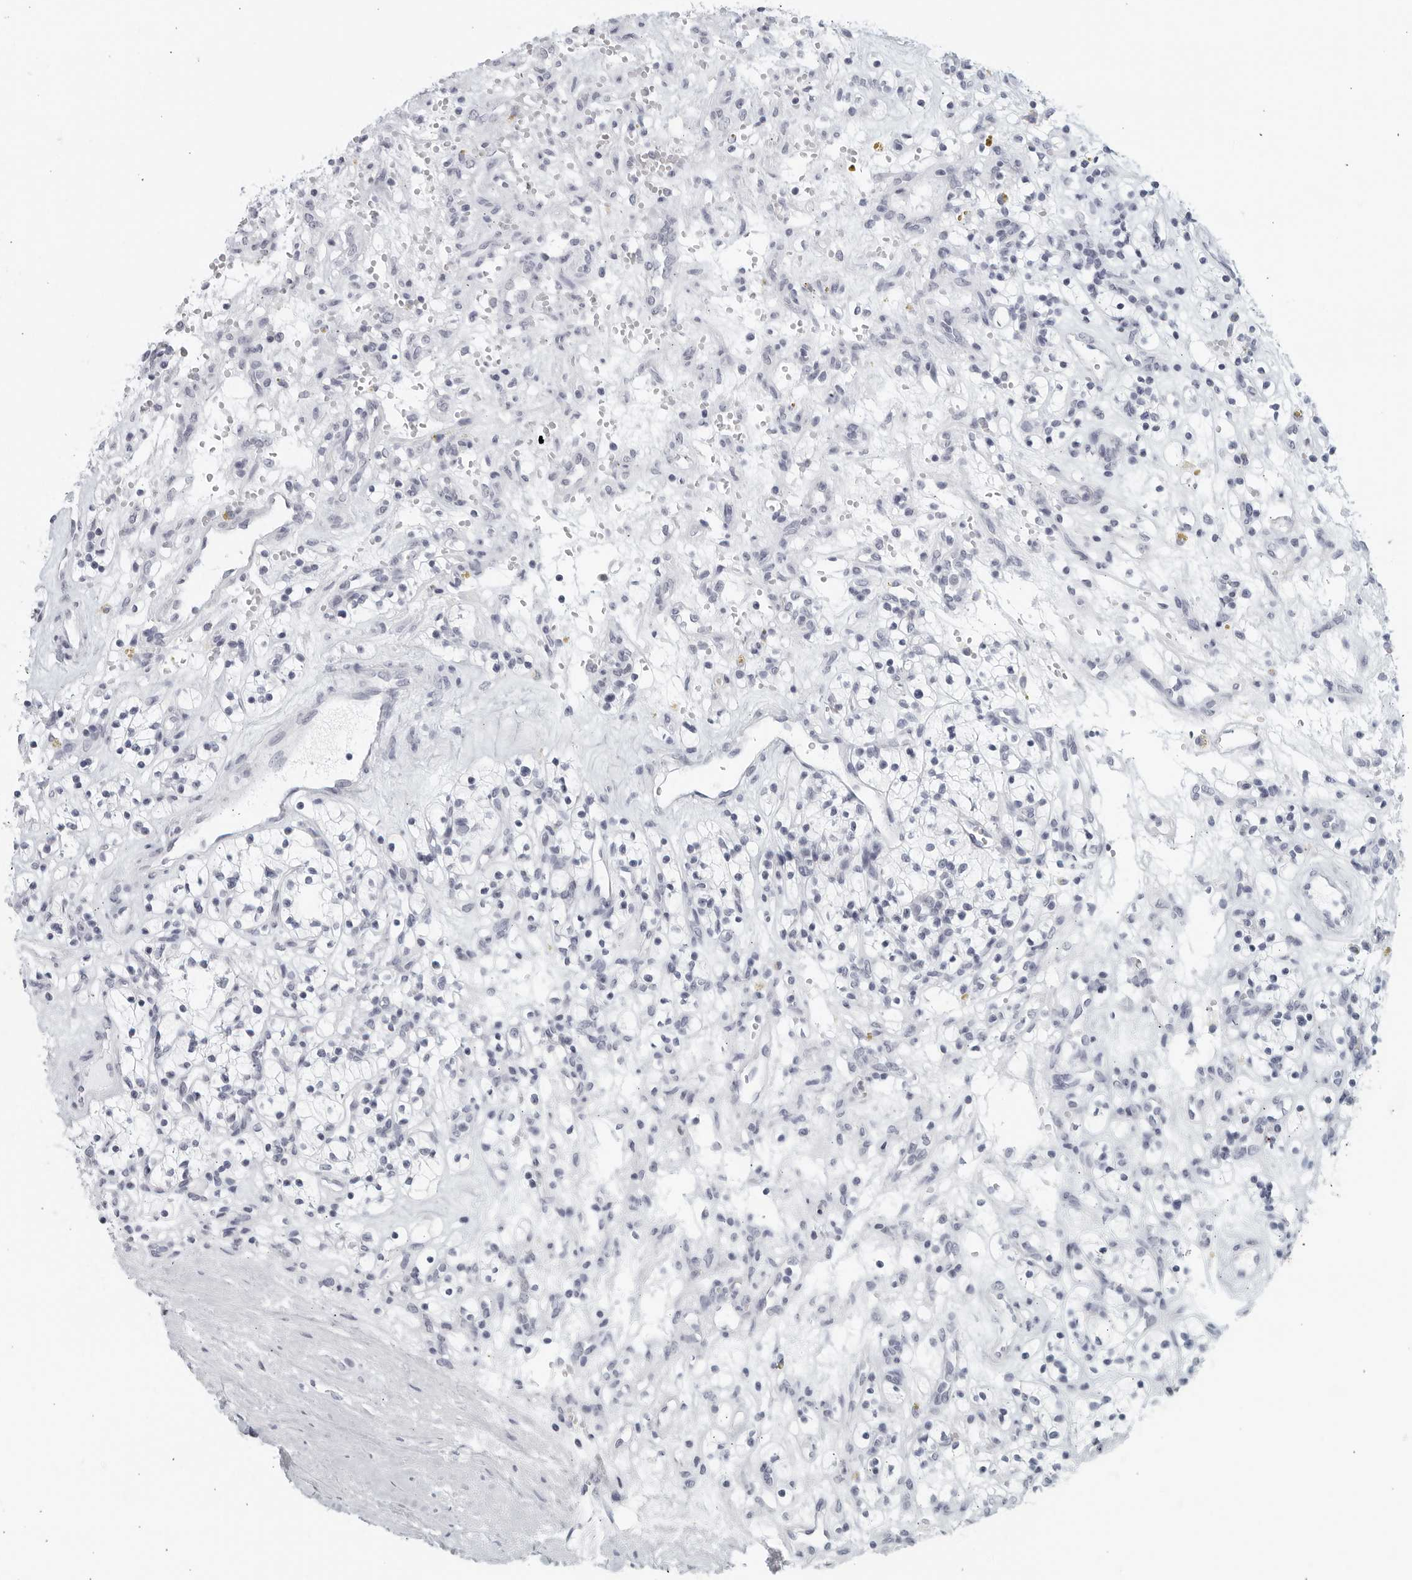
{"staining": {"intensity": "negative", "quantity": "none", "location": "none"}, "tissue": "renal cancer", "cell_type": "Tumor cells", "image_type": "cancer", "snomed": [{"axis": "morphology", "description": "Adenocarcinoma, NOS"}, {"axis": "topography", "description": "Kidney"}], "caption": "The histopathology image shows no significant staining in tumor cells of renal cancer (adenocarcinoma). (Brightfield microscopy of DAB immunohistochemistry at high magnification).", "gene": "KLK7", "patient": {"sex": "female", "age": 57}}